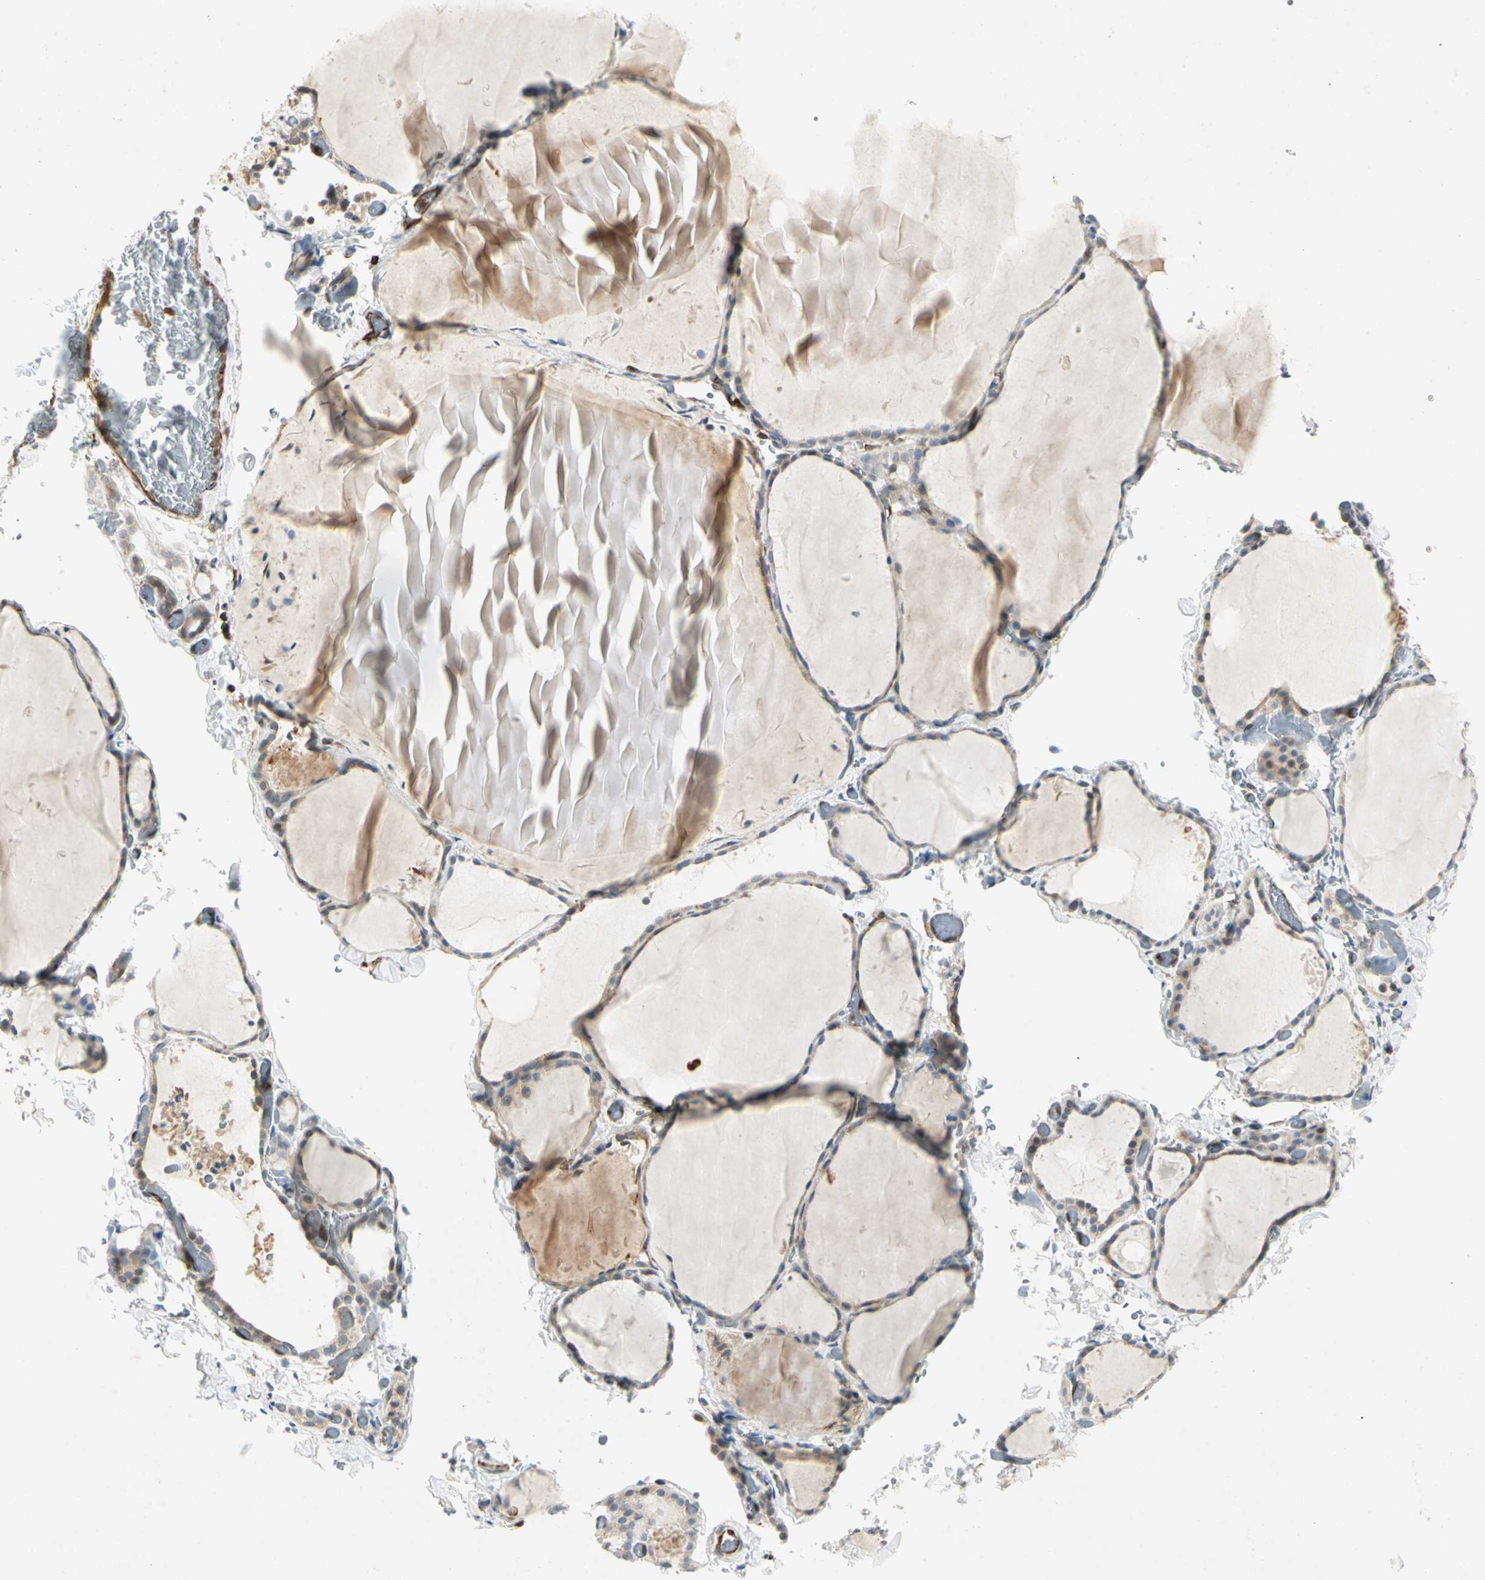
{"staining": {"intensity": "moderate", "quantity": ">75%", "location": "cytoplasmic/membranous"}, "tissue": "thyroid gland", "cell_type": "Glandular cells", "image_type": "normal", "snomed": [{"axis": "morphology", "description": "Normal tissue, NOS"}, {"axis": "topography", "description": "Thyroid gland"}], "caption": "DAB (3,3'-diaminobenzidine) immunohistochemical staining of normal human thyroid gland demonstrates moderate cytoplasmic/membranous protein staining in approximately >75% of glandular cells.", "gene": "TAPBP", "patient": {"sex": "female", "age": 22}}